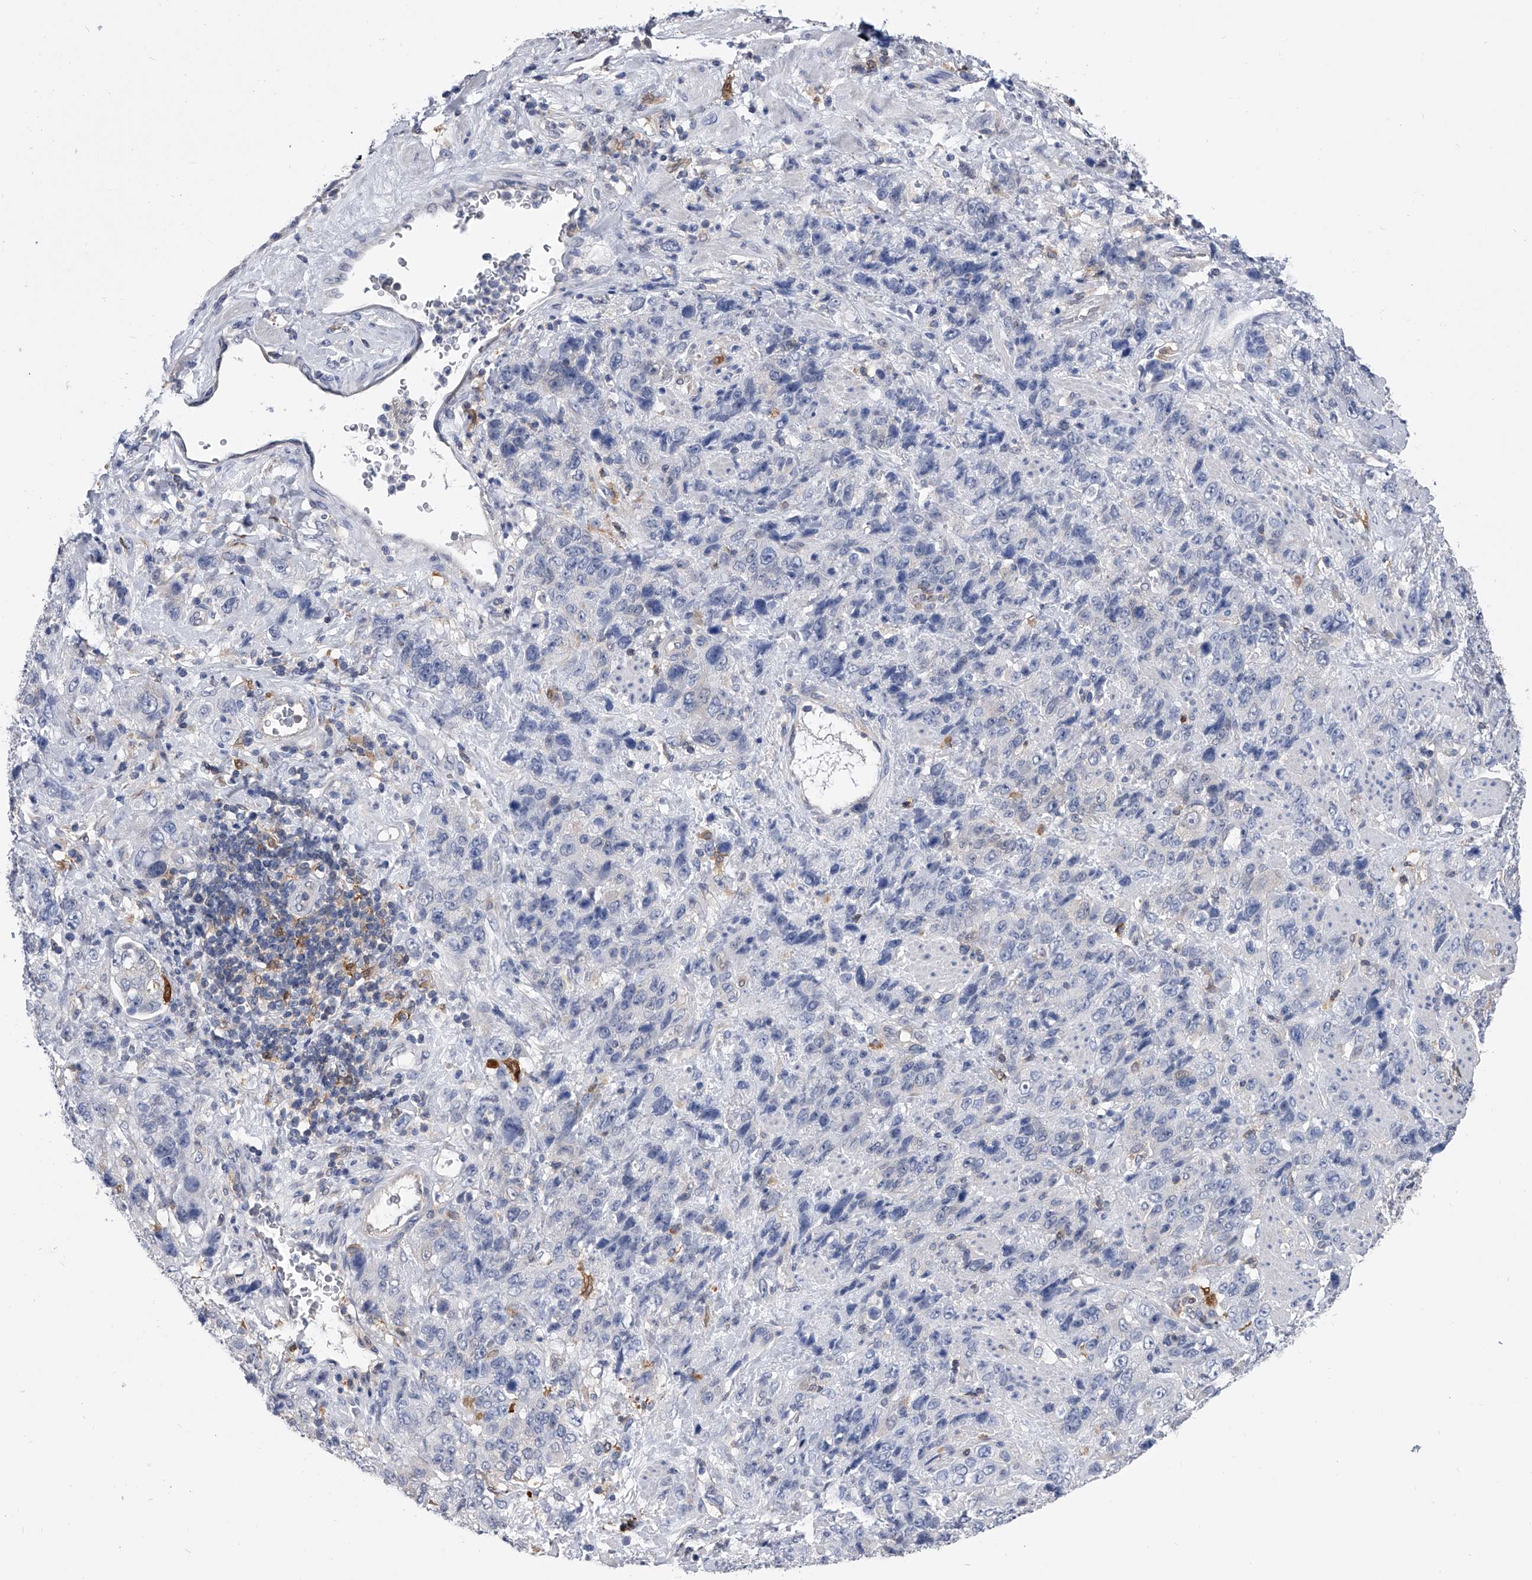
{"staining": {"intensity": "negative", "quantity": "none", "location": "none"}, "tissue": "stomach cancer", "cell_type": "Tumor cells", "image_type": "cancer", "snomed": [{"axis": "morphology", "description": "Adenocarcinoma, NOS"}, {"axis": "topography", "description": "Stomach"}], "caption": "There is no significant positivity in tumor cells of stomach adenocarcinoma.", "gene": "SERPINB9", "patient": {"sex": "male", "age": 48}}